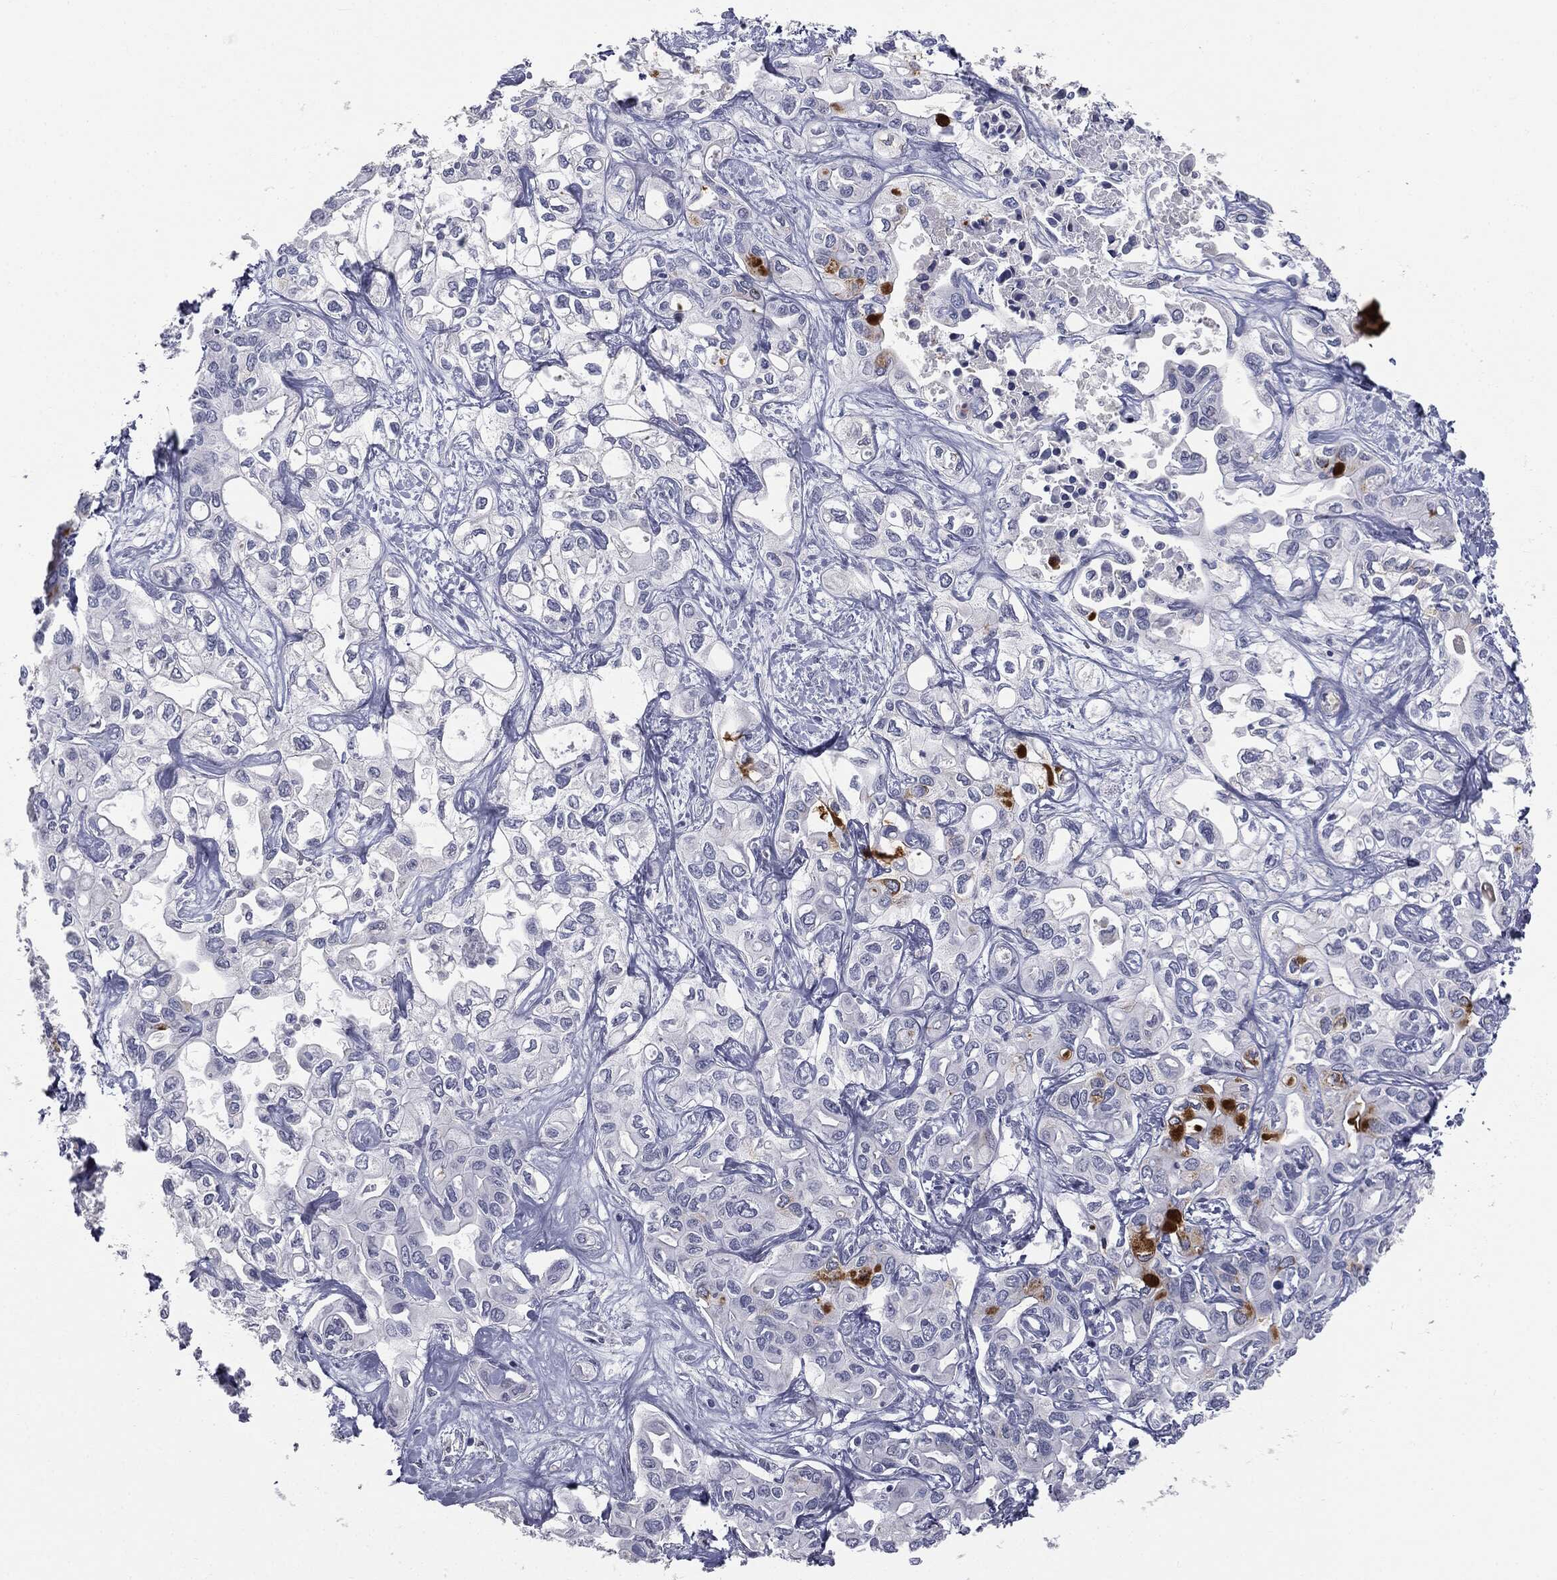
{"staining": {"intensity": "strong", "quantity": "<25%", "location": "cytoplasmic/membranous"}, "tissue": "liver cancer", "cell_type": "Tumor cells", "image_type": "cancer", "snomed": [{"axis": "morphology", "description": "Cholangiocarcinoma"}, {"axis": "topography", "description": "Liver"}], "caption": "A medium amount of strong cytoplasmic/membranous staining is seen in approximately <25% of tumor cells in liver cancer tissue.", "gene": "MUC5AC", "patient": {"sex": "female", "age": 64}}